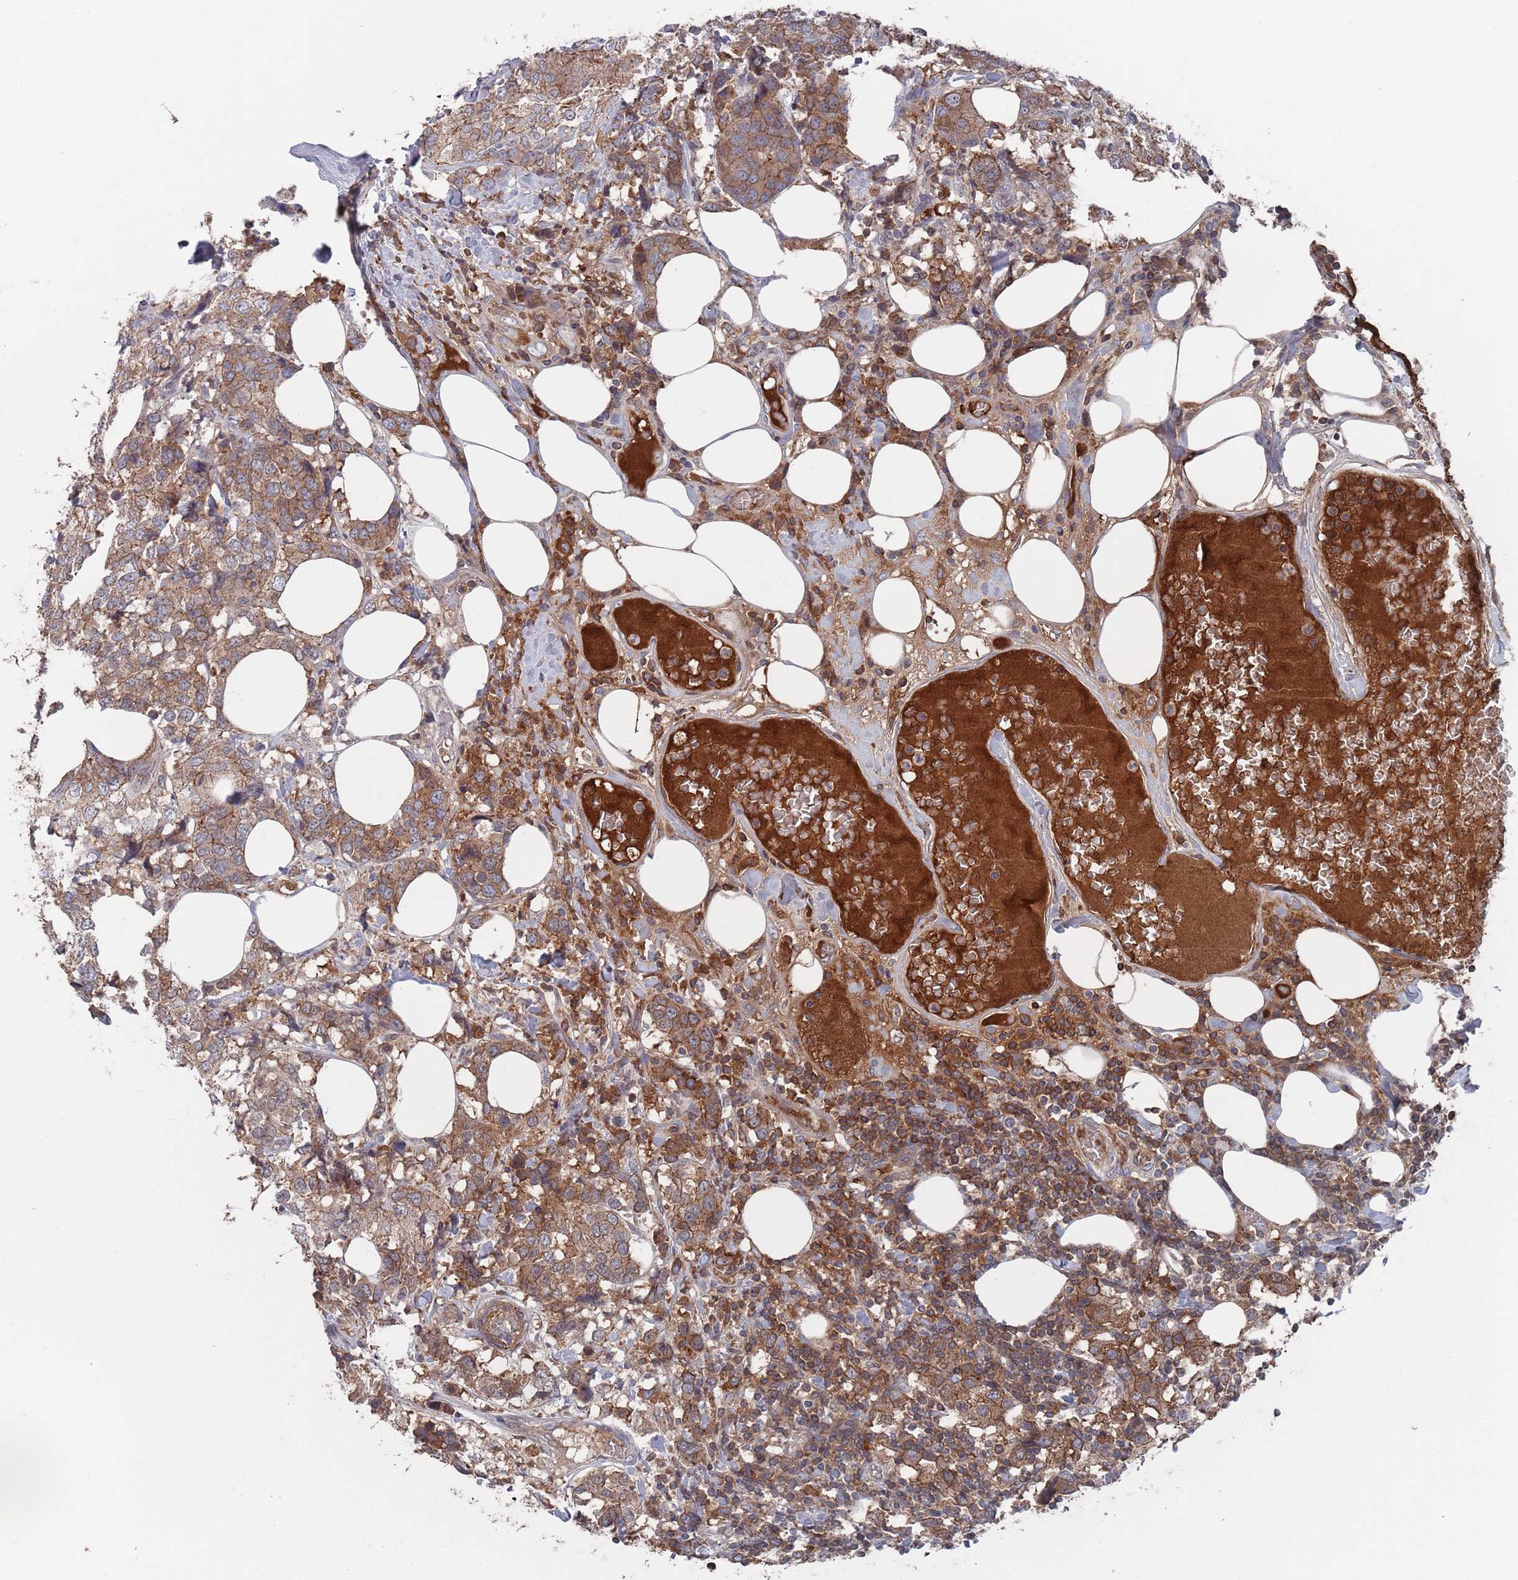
{"staining": {"intensity": "moderate", "quantity": ">75%", "location": "cytoplasmic/membranous"}, "tissue": "breast cancer", "cell_type": "Tumor cells", "image_type": "cancer", "snomed": [{"axis": "morphology", "description": "Lobular carcinoma"}, {"axis": "topography", "description": "Breast"}], "caption": "IHC histopathology image of neoplastic tissue: human breast cancer stained using immunohistochemistry exhibits medium levels of moderate protein expression localized specifically in the cytoplasmic/membranous of tumor cells, appearing as a cytoplasmic/membranous brown color.", "gene": "PLEKHA4", "patient": {"sex": "female", "age": 59}}